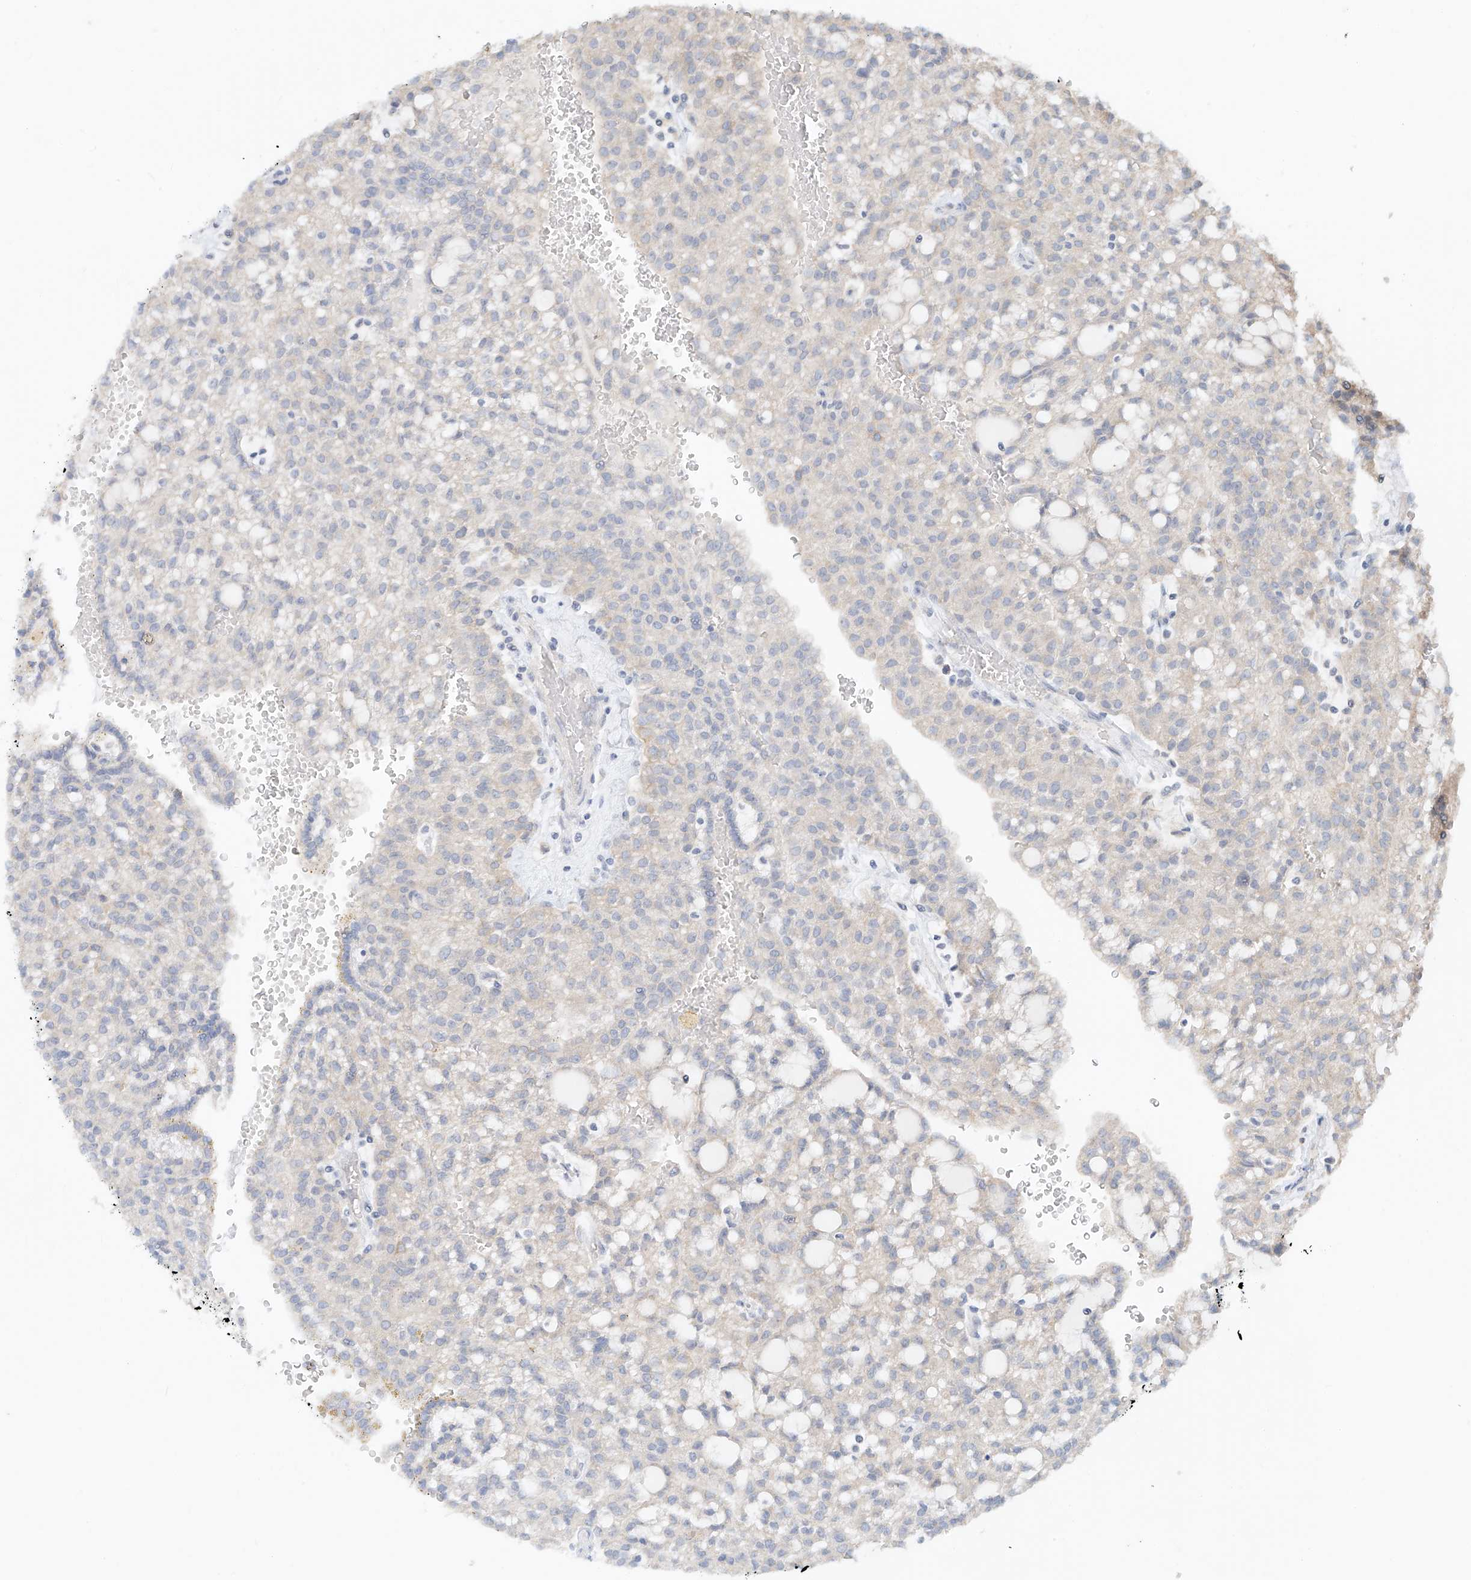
{"staining": {"intensity": "negative", "quantity": "none", "location": "none"}, "tissue": "renal cancer", "cell_type": "Tumor cells", "image_type": "cancer", "snomed": [{"axis": "morphology", "description": "Adenocarcinoma, NOS"}, {"axis": "topography", "description": "Kidney"}], "caption": "Tumor cells show no significant staining in adenocarcinoma (renal).", "gene": "TMEM61", "patient": {"sex": "male", "age": 63}}